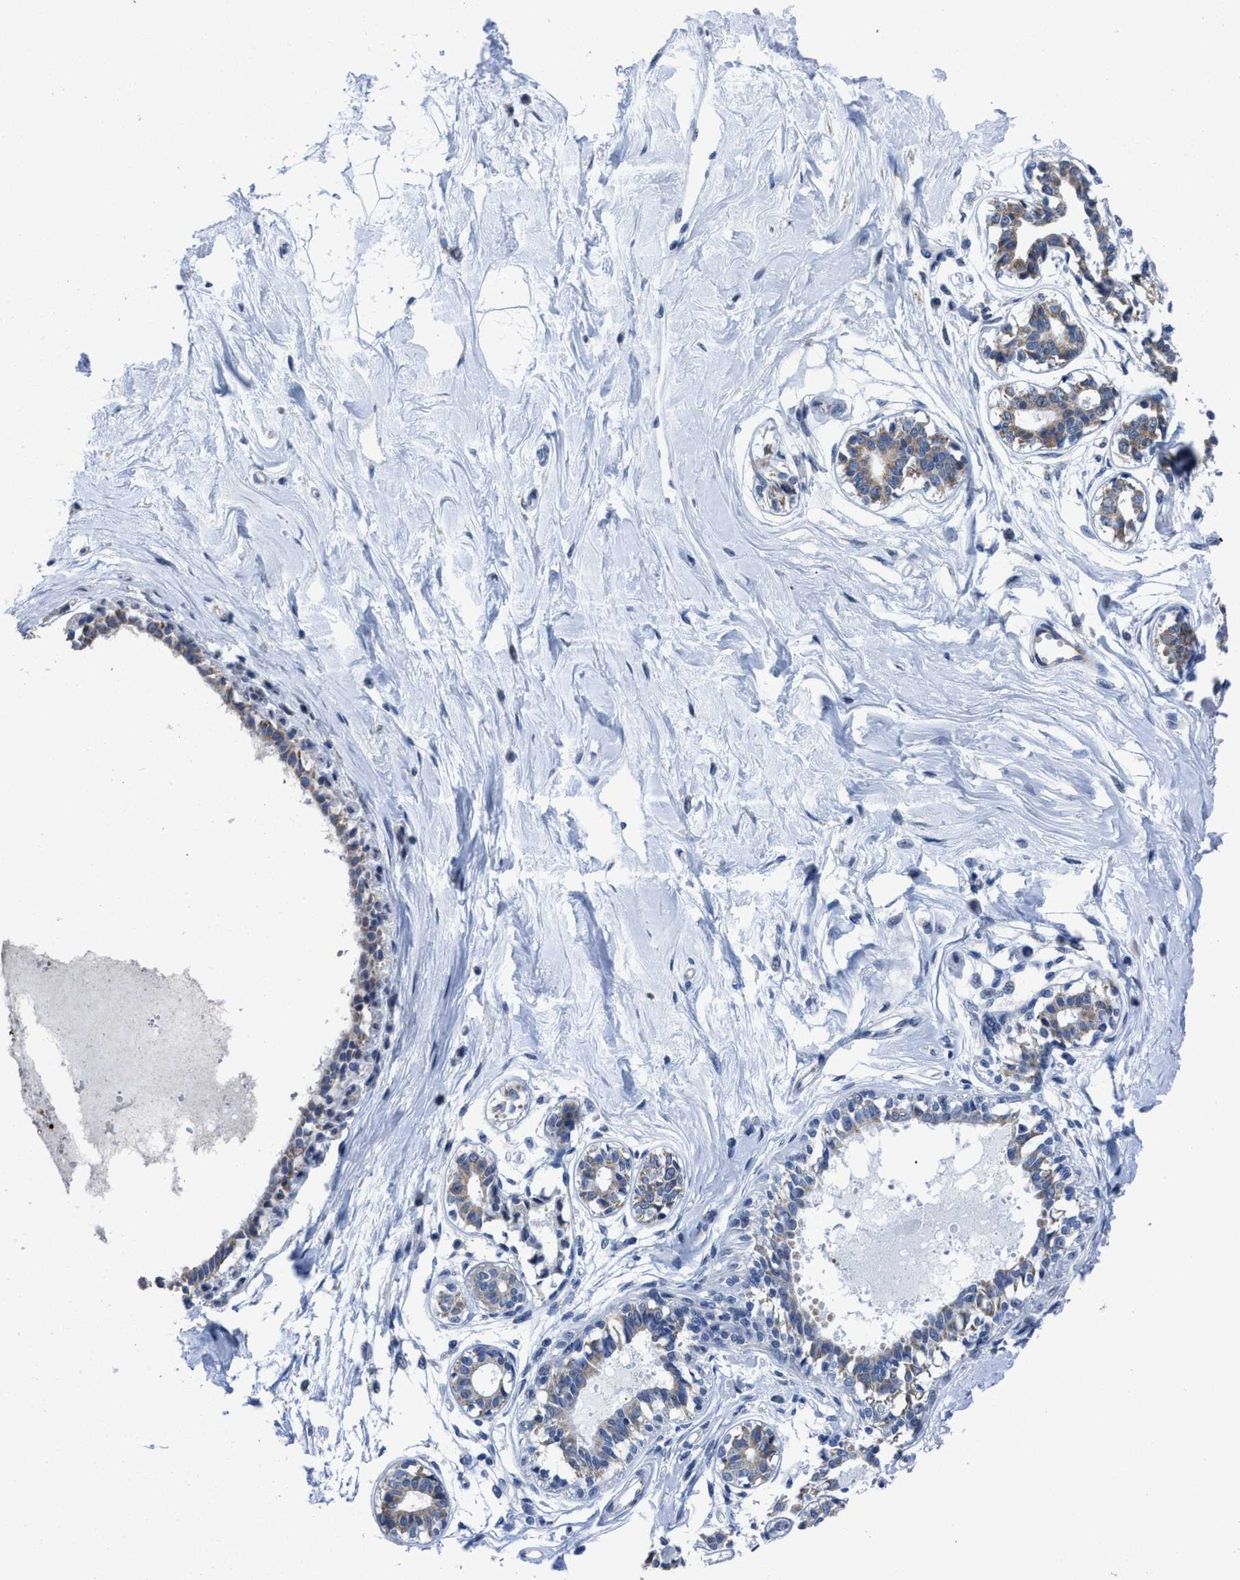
{"staining": {"intensity": "negative", "quantity": "none", "location": "none"}, "tissue": "breast", "cell_type": "Adipocytes", "image_type": "normal", "snomed": [{"axis": "morphology", "description": "Normal tissue, NOS"}, {"axis": "topography", "description": "Breast"}], "caption": "Adipocytes show no significant protein staining in benign breast. (Stains: DAB (3,3'-diaminobenzidine) IHC with hematoxylin counter stain, Microscopy: brightfield microscopy at high magnification).", "gene": "ID3", "patient": {"sex": "female", "age": 45}}